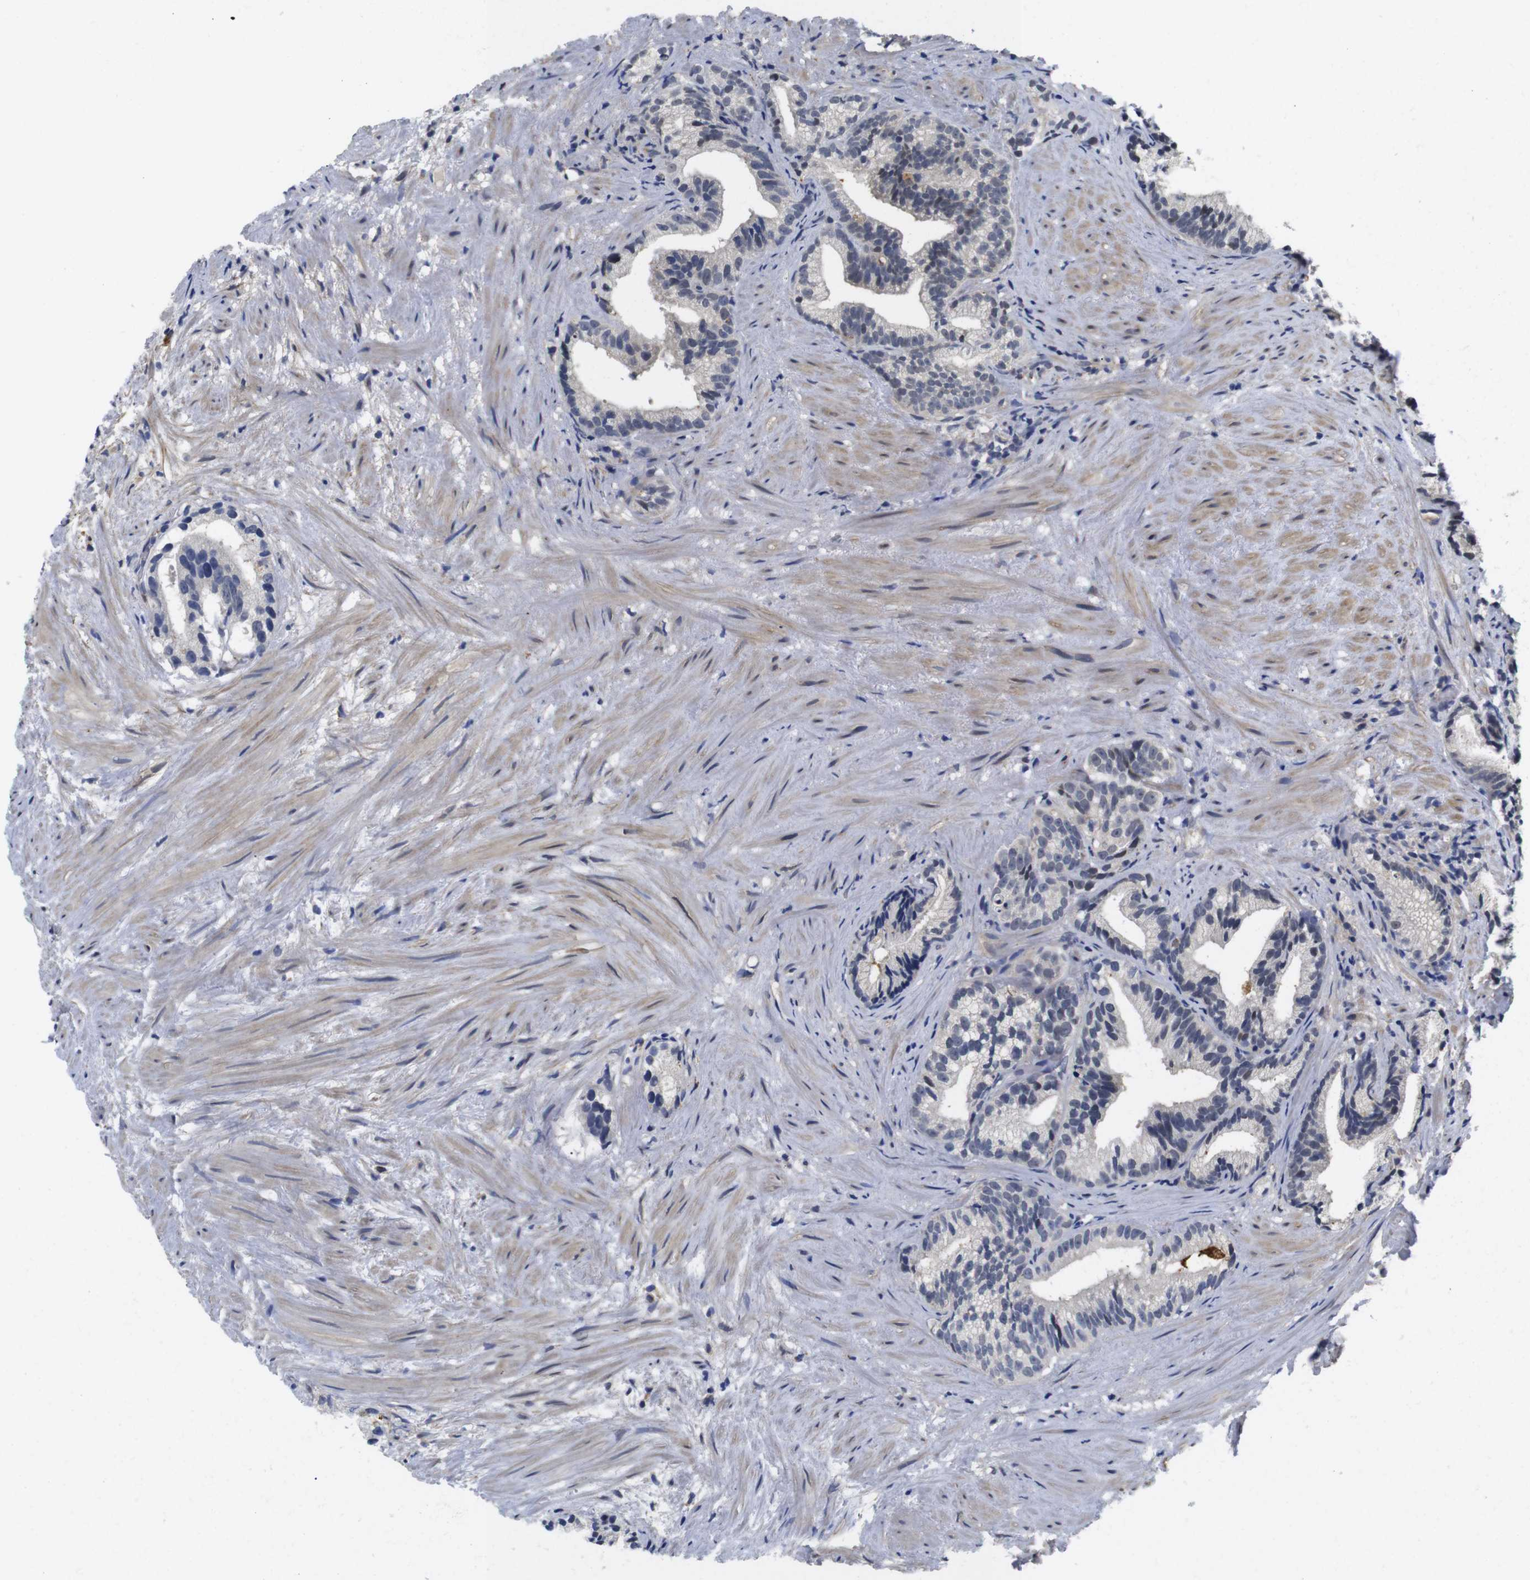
{"staining": {"intensity": "weak", "quantity": "<25%", "location": "nuclear"}, "tissue": "prostate cancer", "cell_type": "Tumor cells", "image_type": "cancer", "snomed": [{"axis": "morphology", "description": "Adenocarcinoma, Low grade"}, {"axis": "topography", "description": "Prostate"}], "caption": "Immunohistochemistry histopathology image of neoplastic tissue: human prostate low-grade adenocarcinoma stained with DAB (3,3'-diaminobenzidine) displays no significant protein staining in tumor cells.", "gene": "FNTA", "patient": {"sex": "male", "age": 89}}